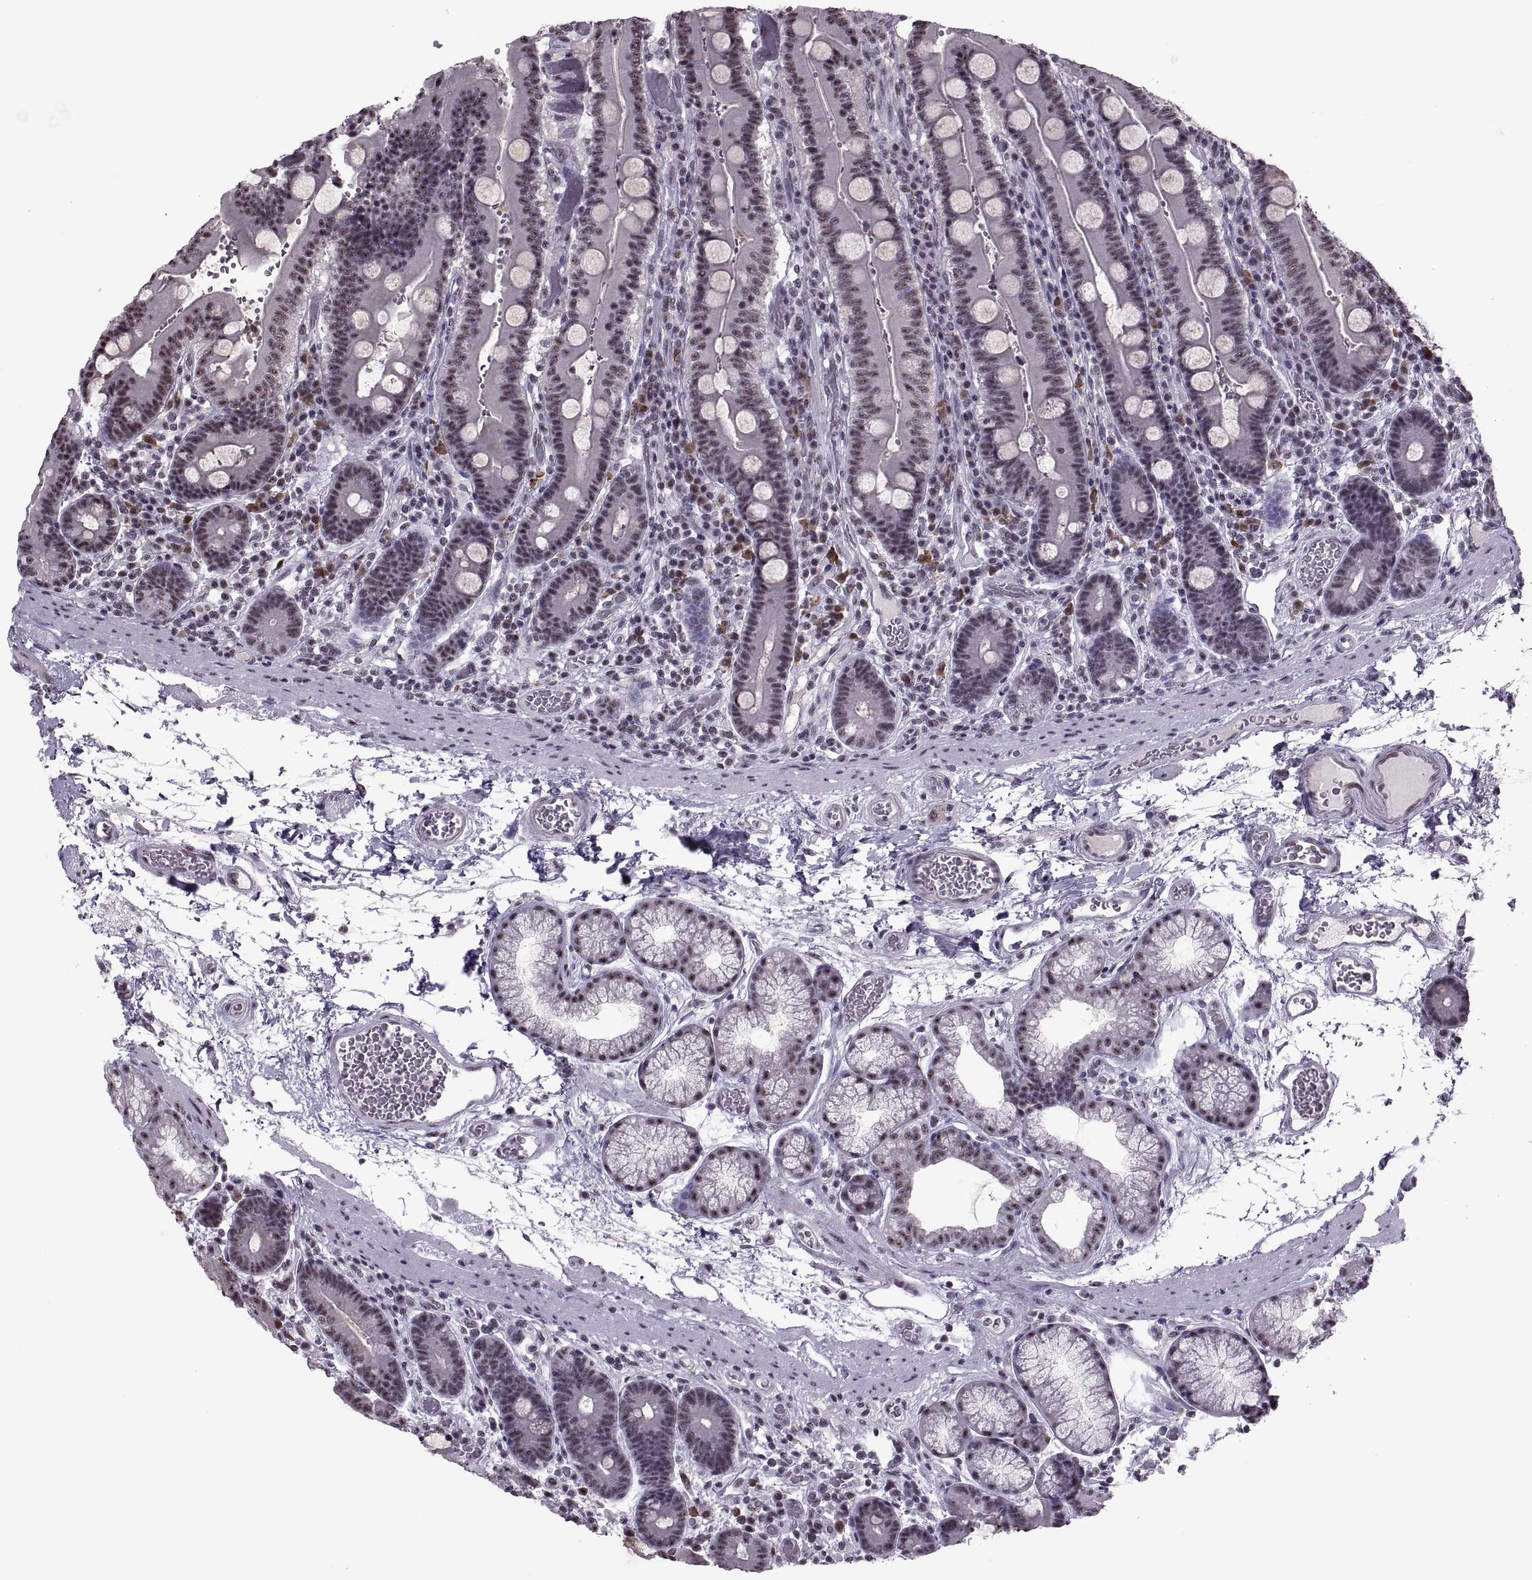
{"staining": {"intensity": "weak", "quantity": "<25%", "location": "nuclear"}, "tissue": "duodenum", "cell_type": "Glandular cells", "image_type": "normal", "snomed": [{"axis": "morphology", "description": "Normal tissue, NOS"}, {"axis": "topography", "description": "Duodenum"}], "caption": "Duodenum stained for a protein using immunohistochemistry (IHC) displays no expression glandular cells.", "gene": "MAGEA4", "patient": {"sex": "female", "age": 62}}